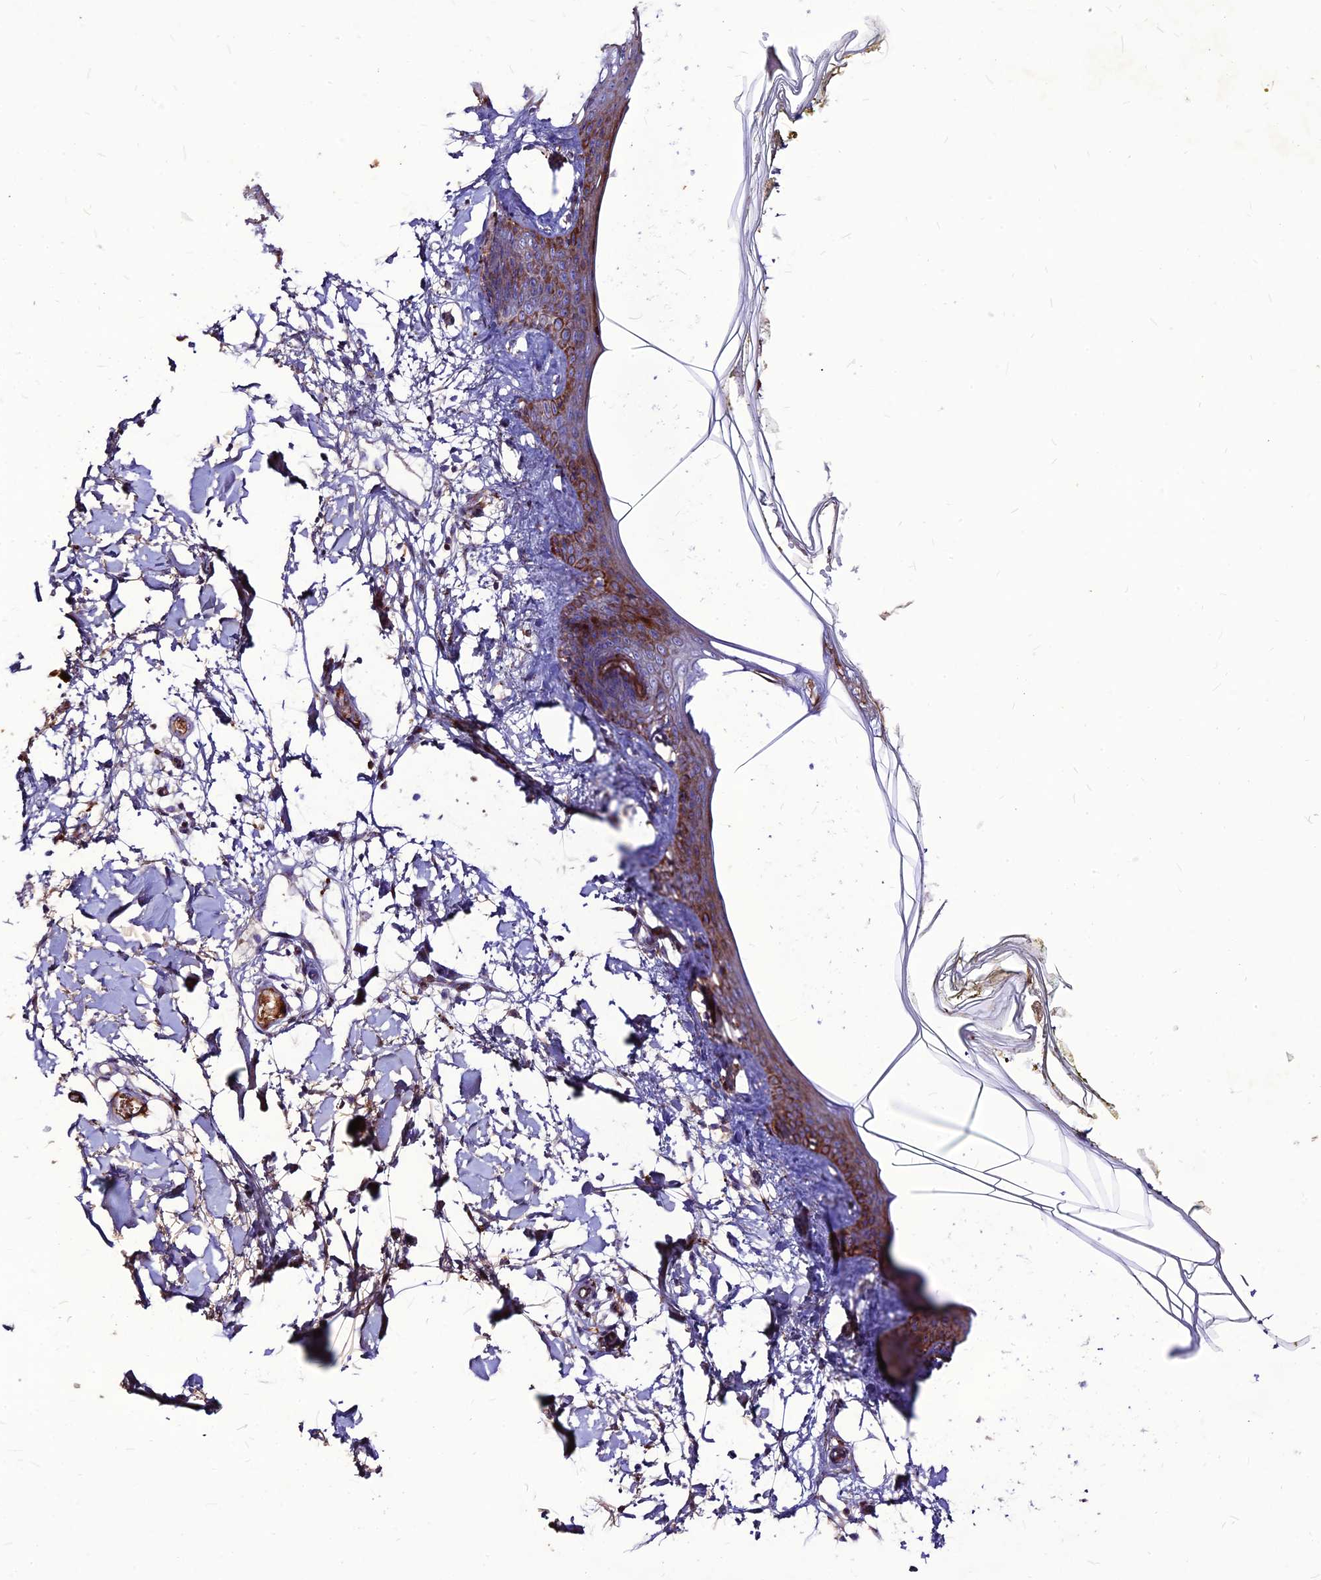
{"staining": {"intensity": "moderate", "quantity": ">75%", "location": "cytoplasmic/membranous"}, "tissue": "skin", "cell_type": "Fibroblasts", "image_type": "normal", "snomed": [{"axis": "morphology", "description": "Normal tissue, NOS"}, {"axis": "topography", "description": "Skin"}], "caption": "This is a histology image of immunohistochemistry staining of benign skin, which shows moderate positivity in the cytoplasmic/membranous of fibroblasts.", "gene": "RIMOC1", "patient": {"sex": "female", "age": 34}}